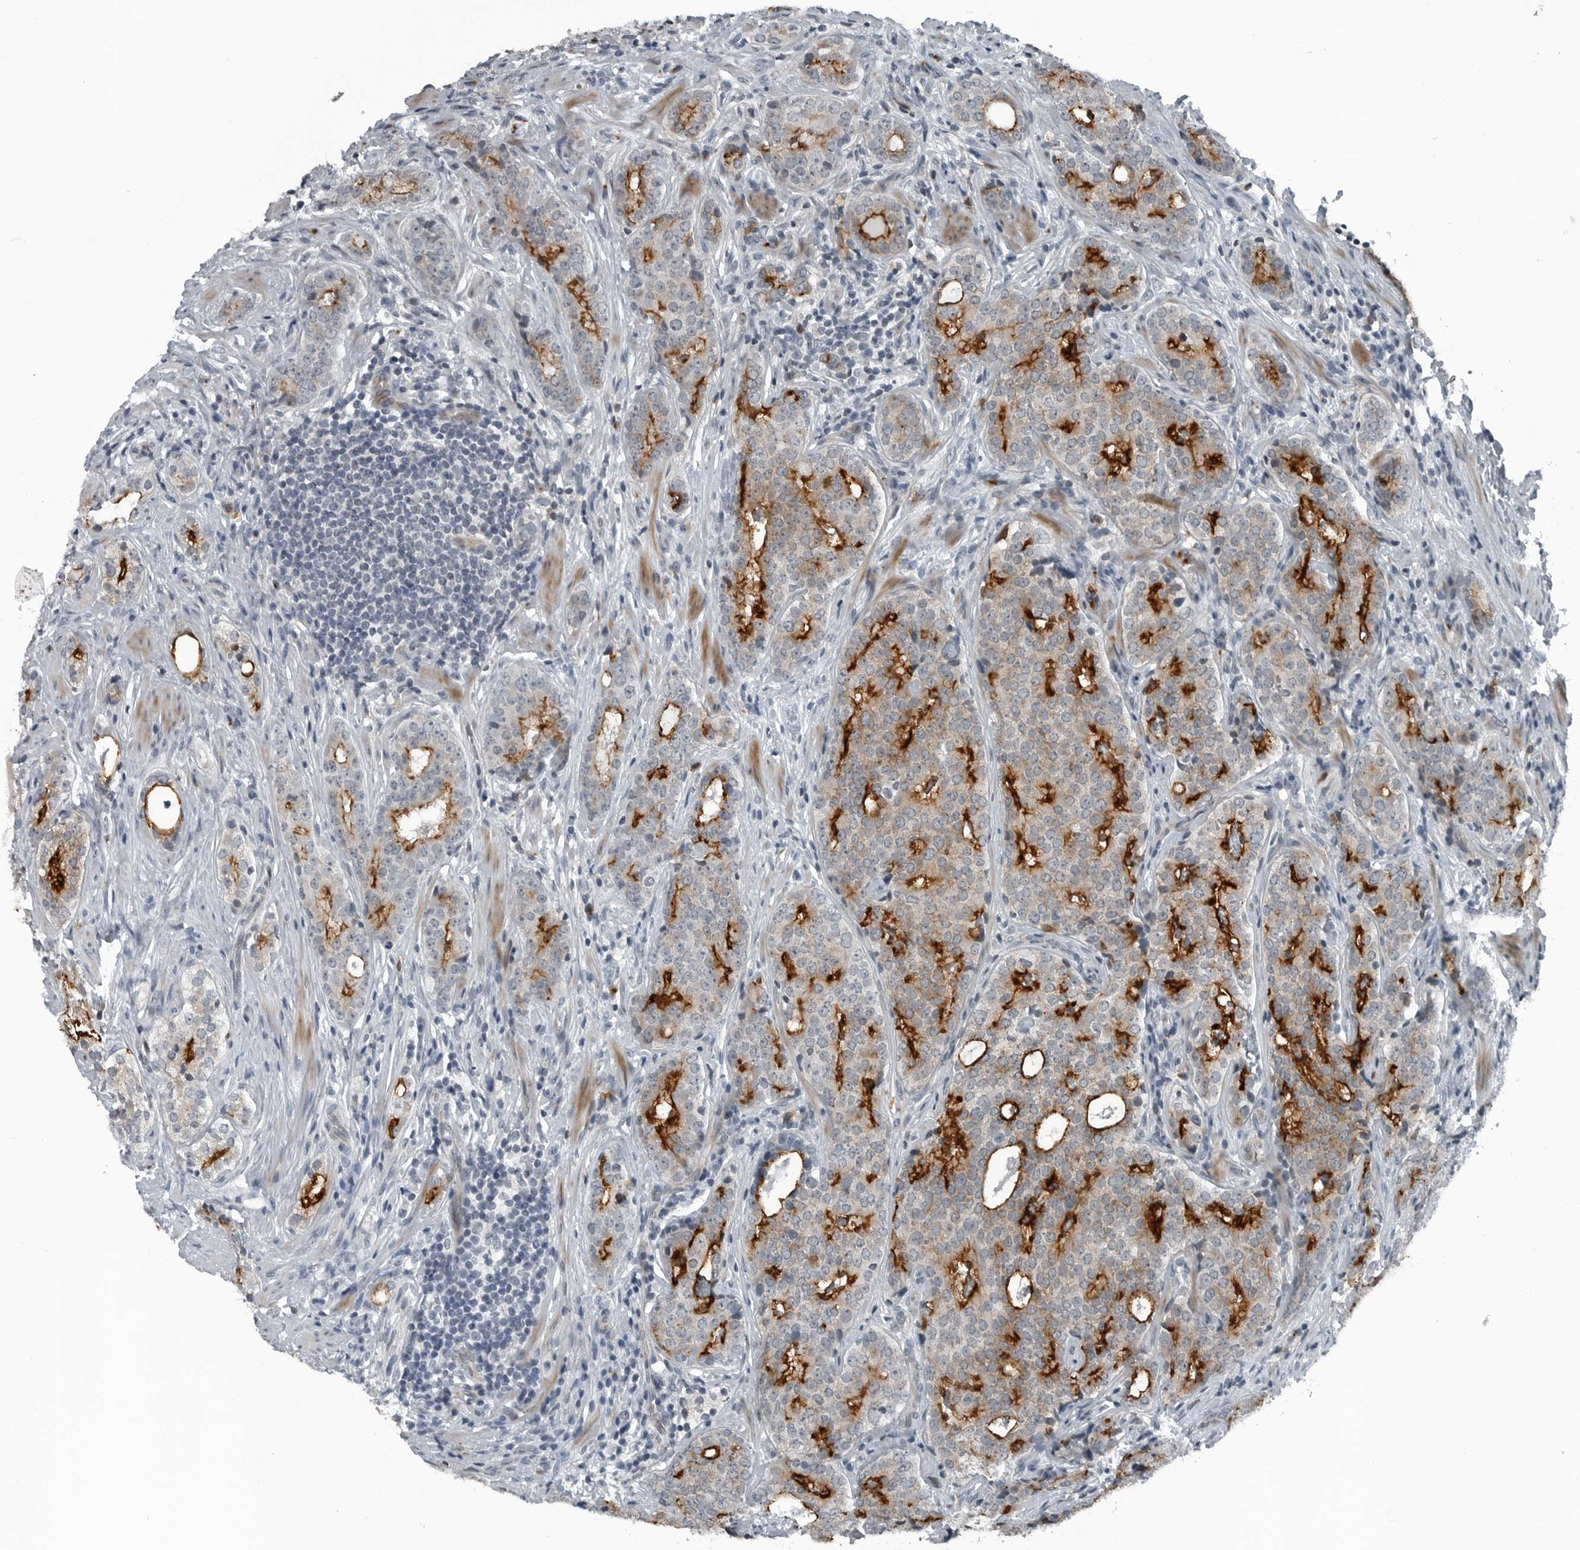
{"staining": {"intensity": "strong", "quantity": "25%-75%", "location": "cytoplasmic/membranous"}, "tissue": "prostate cancer", "cell_type": "Tumor cells", "image_type": "cancer", "snomed": [{"axis": "morphology", "description": "Adenocarcinoma, High grade"}, {"axis": "topography", "description": "Prostate"}], "caption": "Immunohistochemical staining of human prostate high-grade adenocarcinoma displays strong cytoplasmic/membranous protein staining in approximately 25%-75% of tumor cells.", "gene": "GAK", "patient": {"sex": "male", "age": 56}}